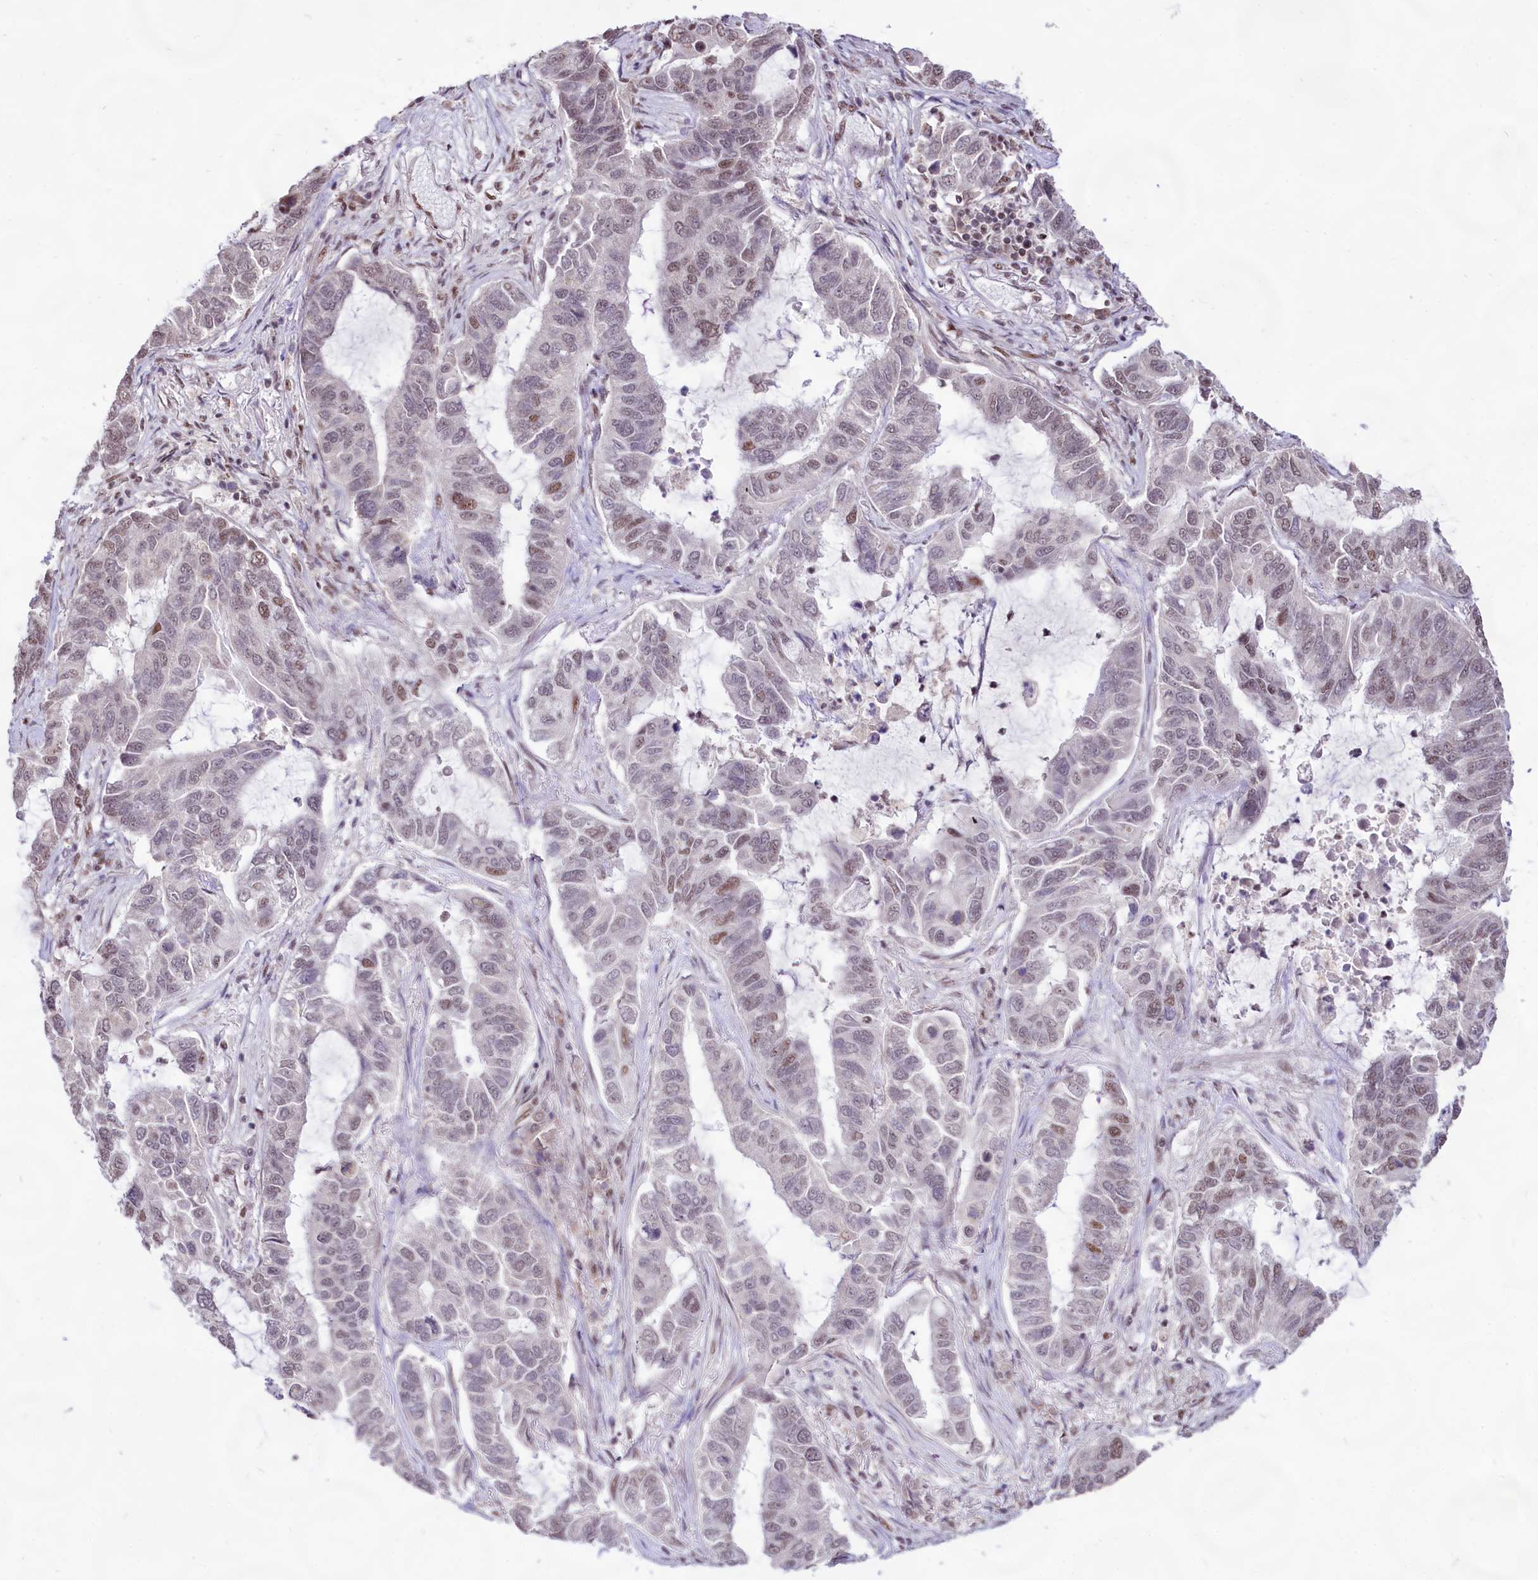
{"staining": {"intensity": "moderate", "quantity": "<25%", "location": "nuclear"}, "tissue": "lung cancer", "cell_type": "Tumor cells", "image_type": "cancer", "snomed": [{"axis": "morphology", "description": "Adenocarcinoma, NOS"}, {"axis": "topography", "description": "Lung"}], "caption": "Protein staining of lung adenocarcinoma tissue displays moderate nuclear staining in approximately <25% of tumor cells.", "gene": "HIRA", "patient": {"sex": "male", "age": 64}}